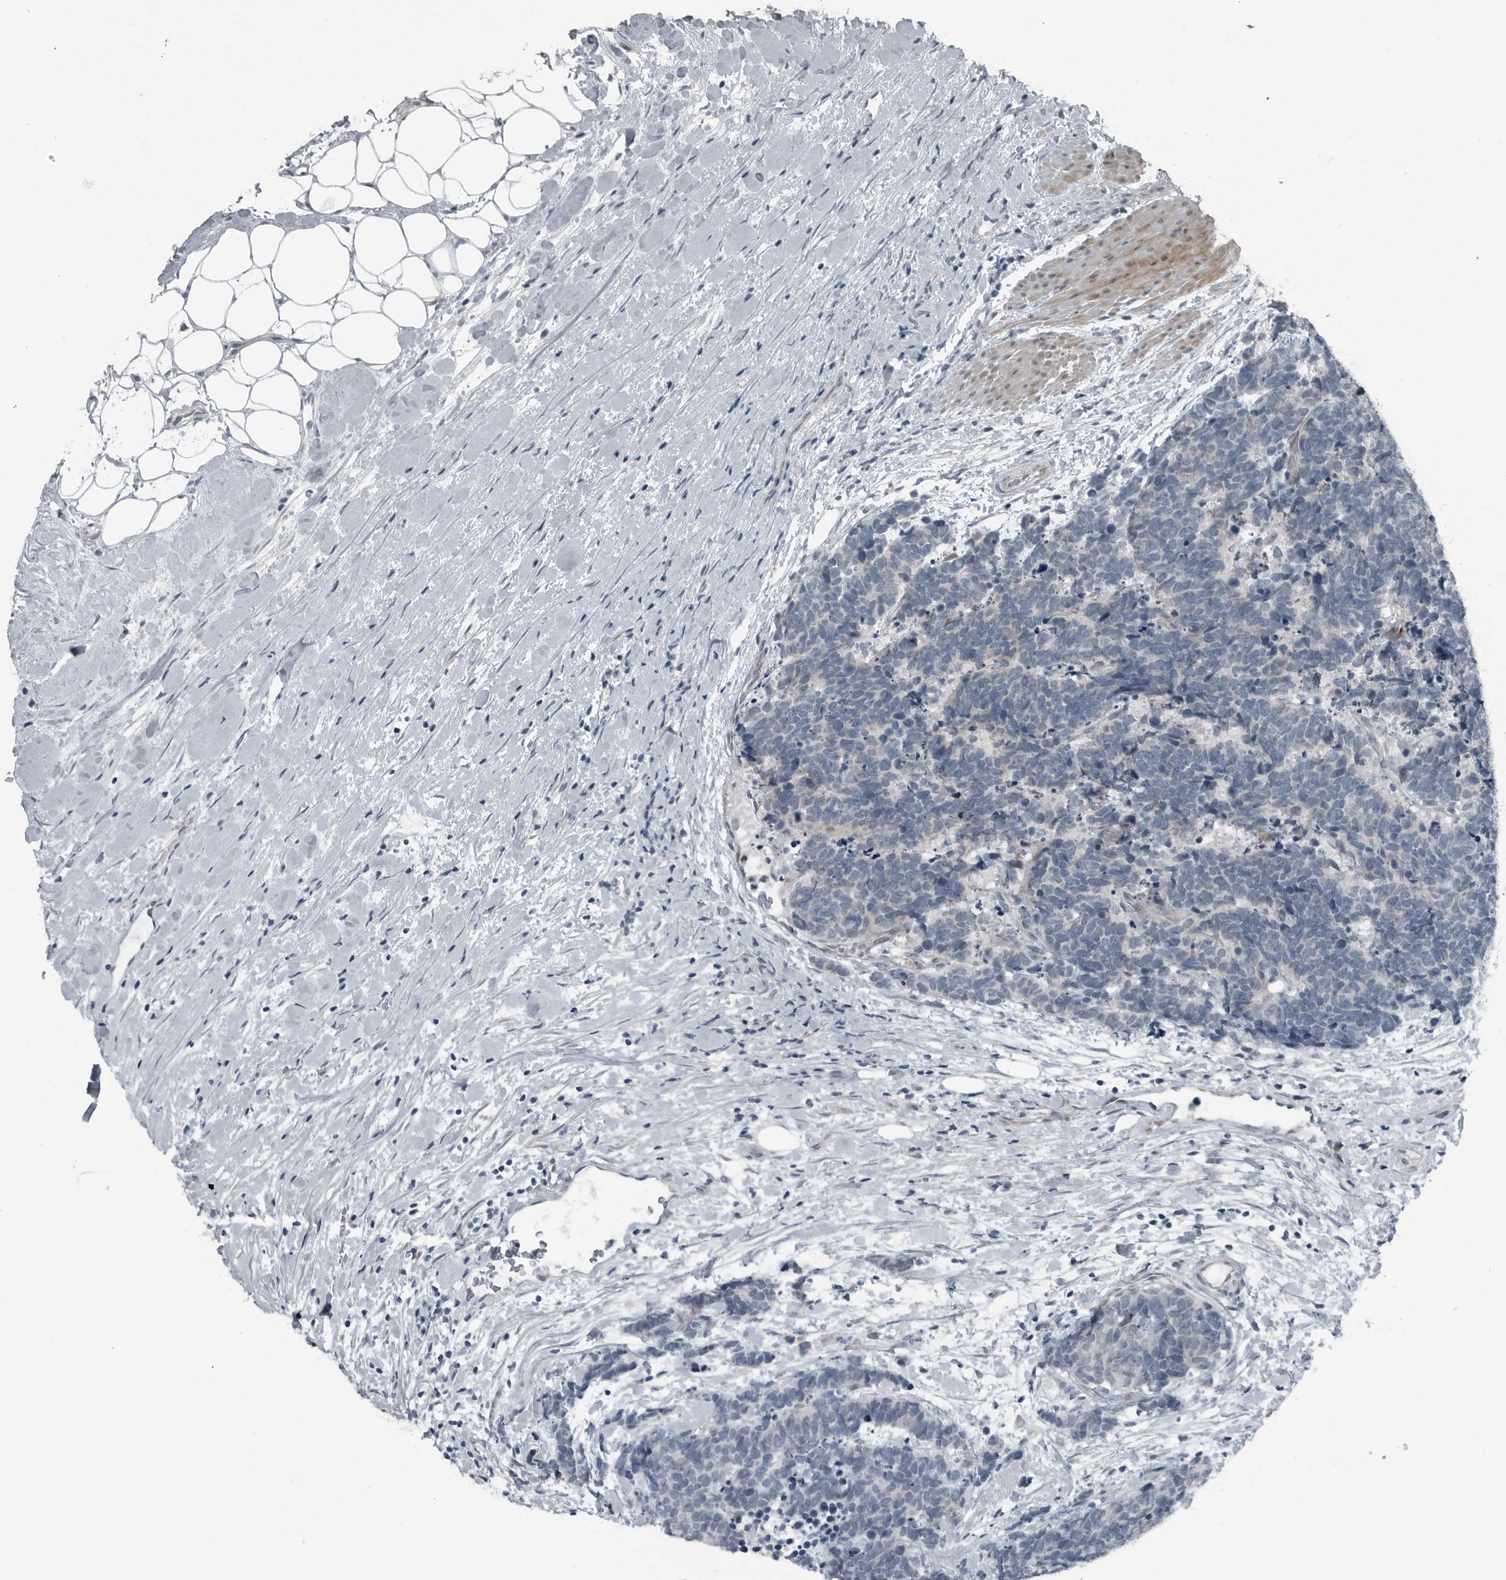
{"staining": {"intensity": "negative", "quantity": "none", "location": "none"}, "tissue": "carcinoid", "cell_type": "Tumor cells", "image_type": "cancer", "snomed": [{"axis": "morphology", "description": "Carcinoma, NOS"}, {"axis": "morphology", "description": "Carcinoid, malignant, NOS"}, {"axis": "topography", "description": "Urinary bladder"}], "caption": "This is an immunohistochemistry histopathology image of carcinoma. There is no staining in tumor cells.", "gene": "DNAAF11", "patient": {"sex": "male", "age": 57}}